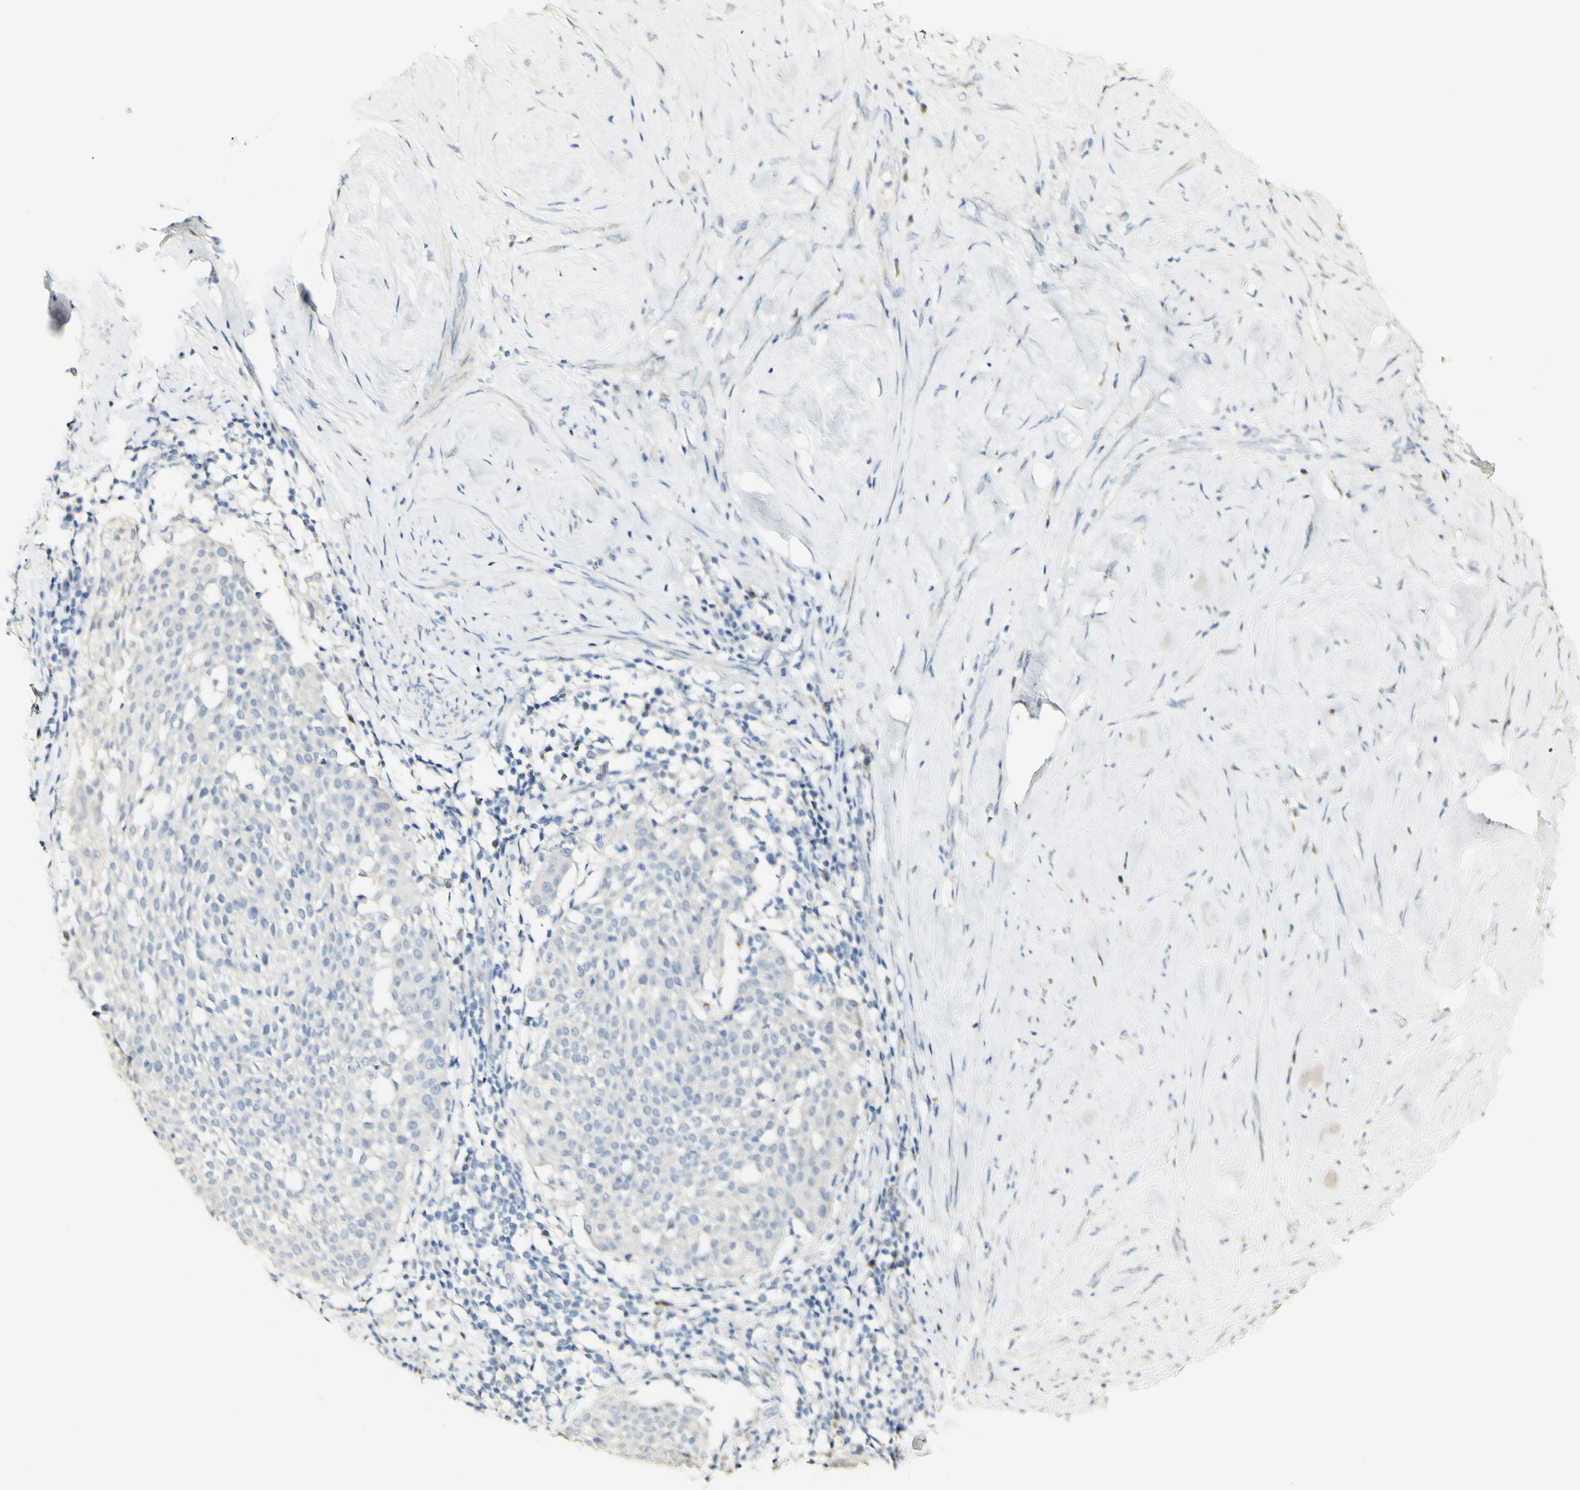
{"staining": {"intensity": "negative", "quantity": "none", "location": "none"}, "tissue": "cervical cancer", "cell_type": "Tumor cells", "image_type": "cancer", "snomed": [{"axis": "morphology", "description": "Squamous cell carcinoma, NOS"}, {"axis": "topography", "description": "Cervix"}], "caption": "This is an immunohistochemistry (IHC) photomicrograph of human cervical cancer. There is no staining in tumor cells.", "gene": "FMO3", "patient": {"sex": "female", "age": 51}}